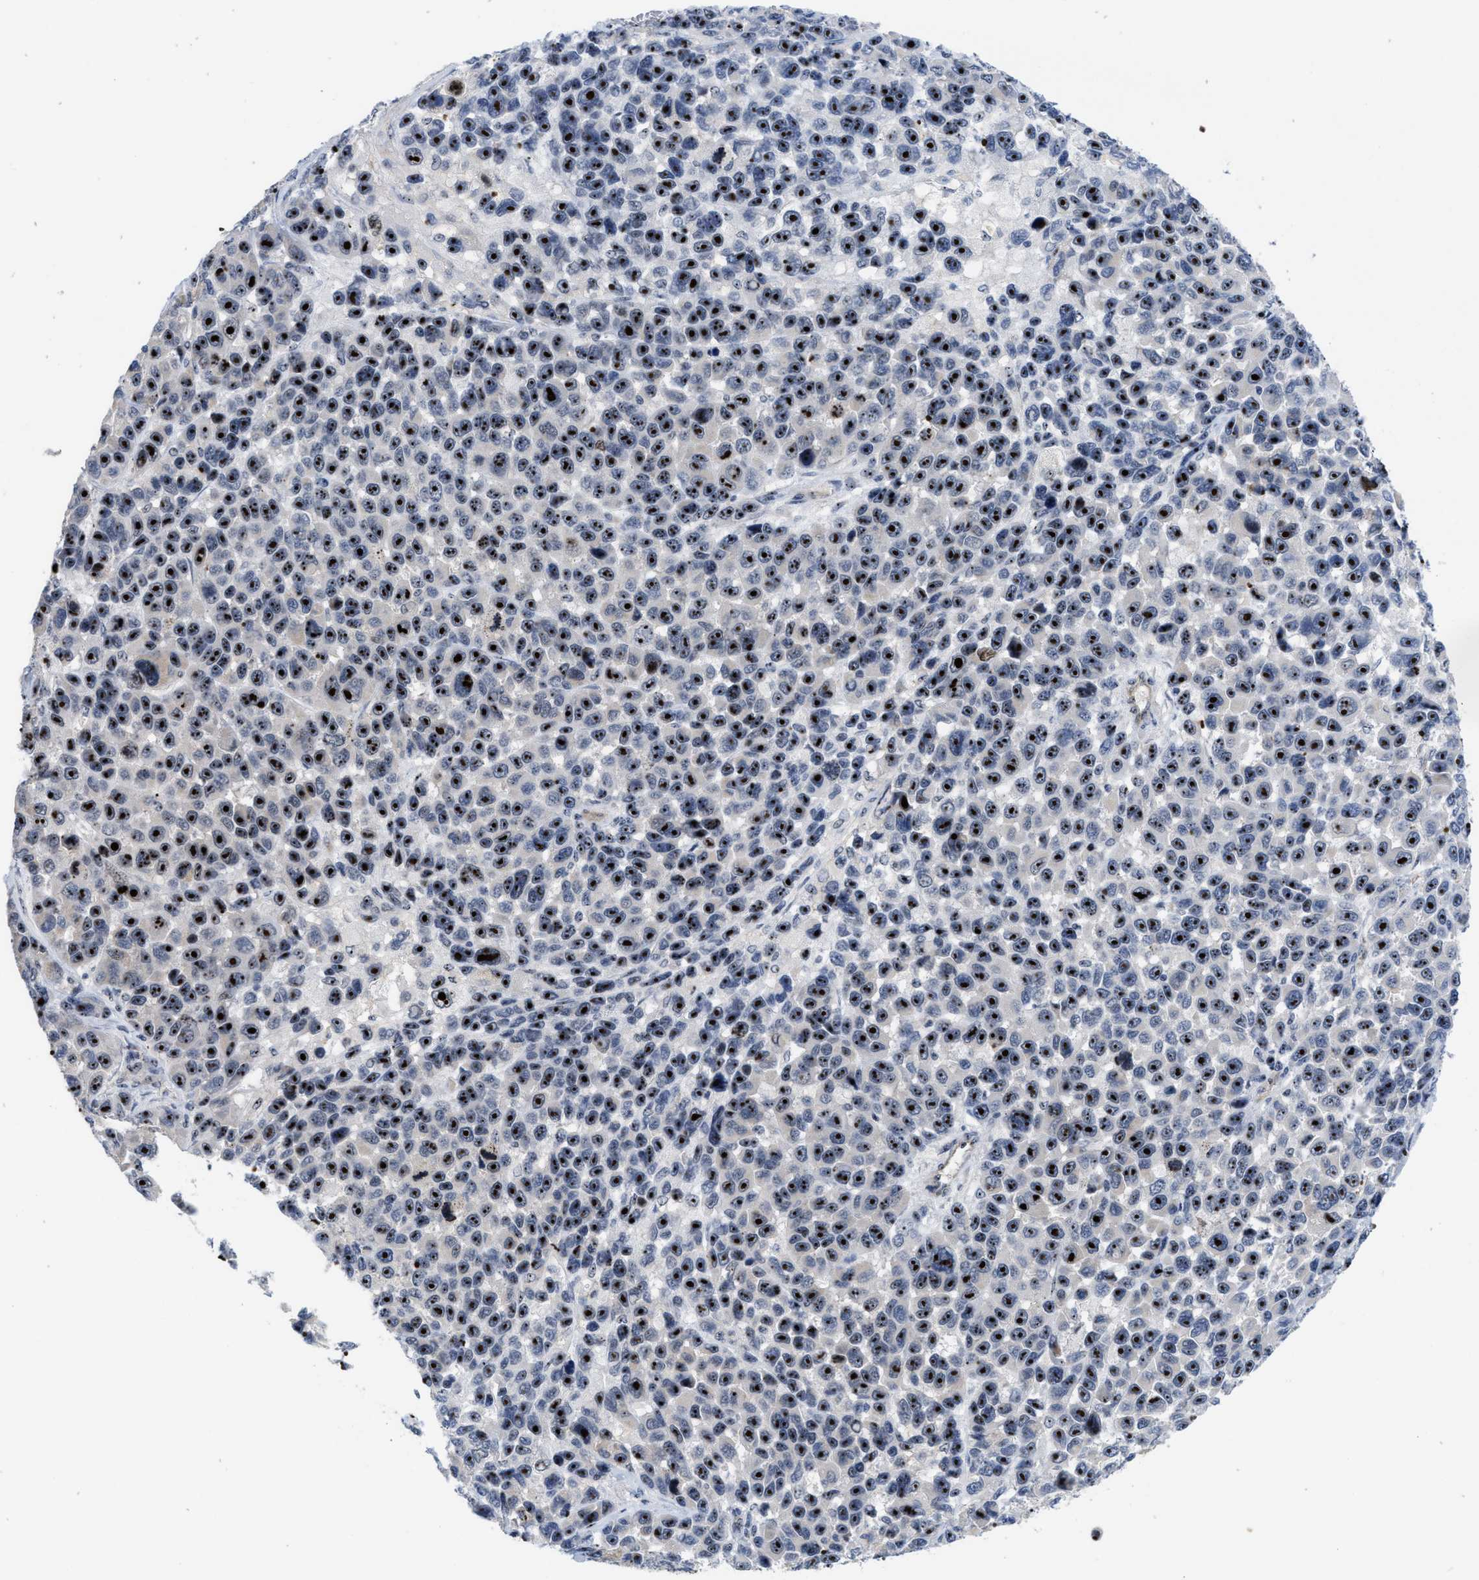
{"staining": {"intensity": "strong", "quantity": ">75%", "location": "nuclear"}, "tissue": "melanoma", "cell_type": "Tumor cells", "image_type": "cancer", "snomed": [{"axis": "morphology", "description": "Malignant melanoma, NOS"}, {"axis": "topography", "description": "Skin"}], "caption": "About >75% of tumor cells in human melanoma exhibit strong nuclear protein expression as visualized by brown immunohistochemical staining.", "gene": "NOP58", "patient": {"sex": "male", "age": 53}}